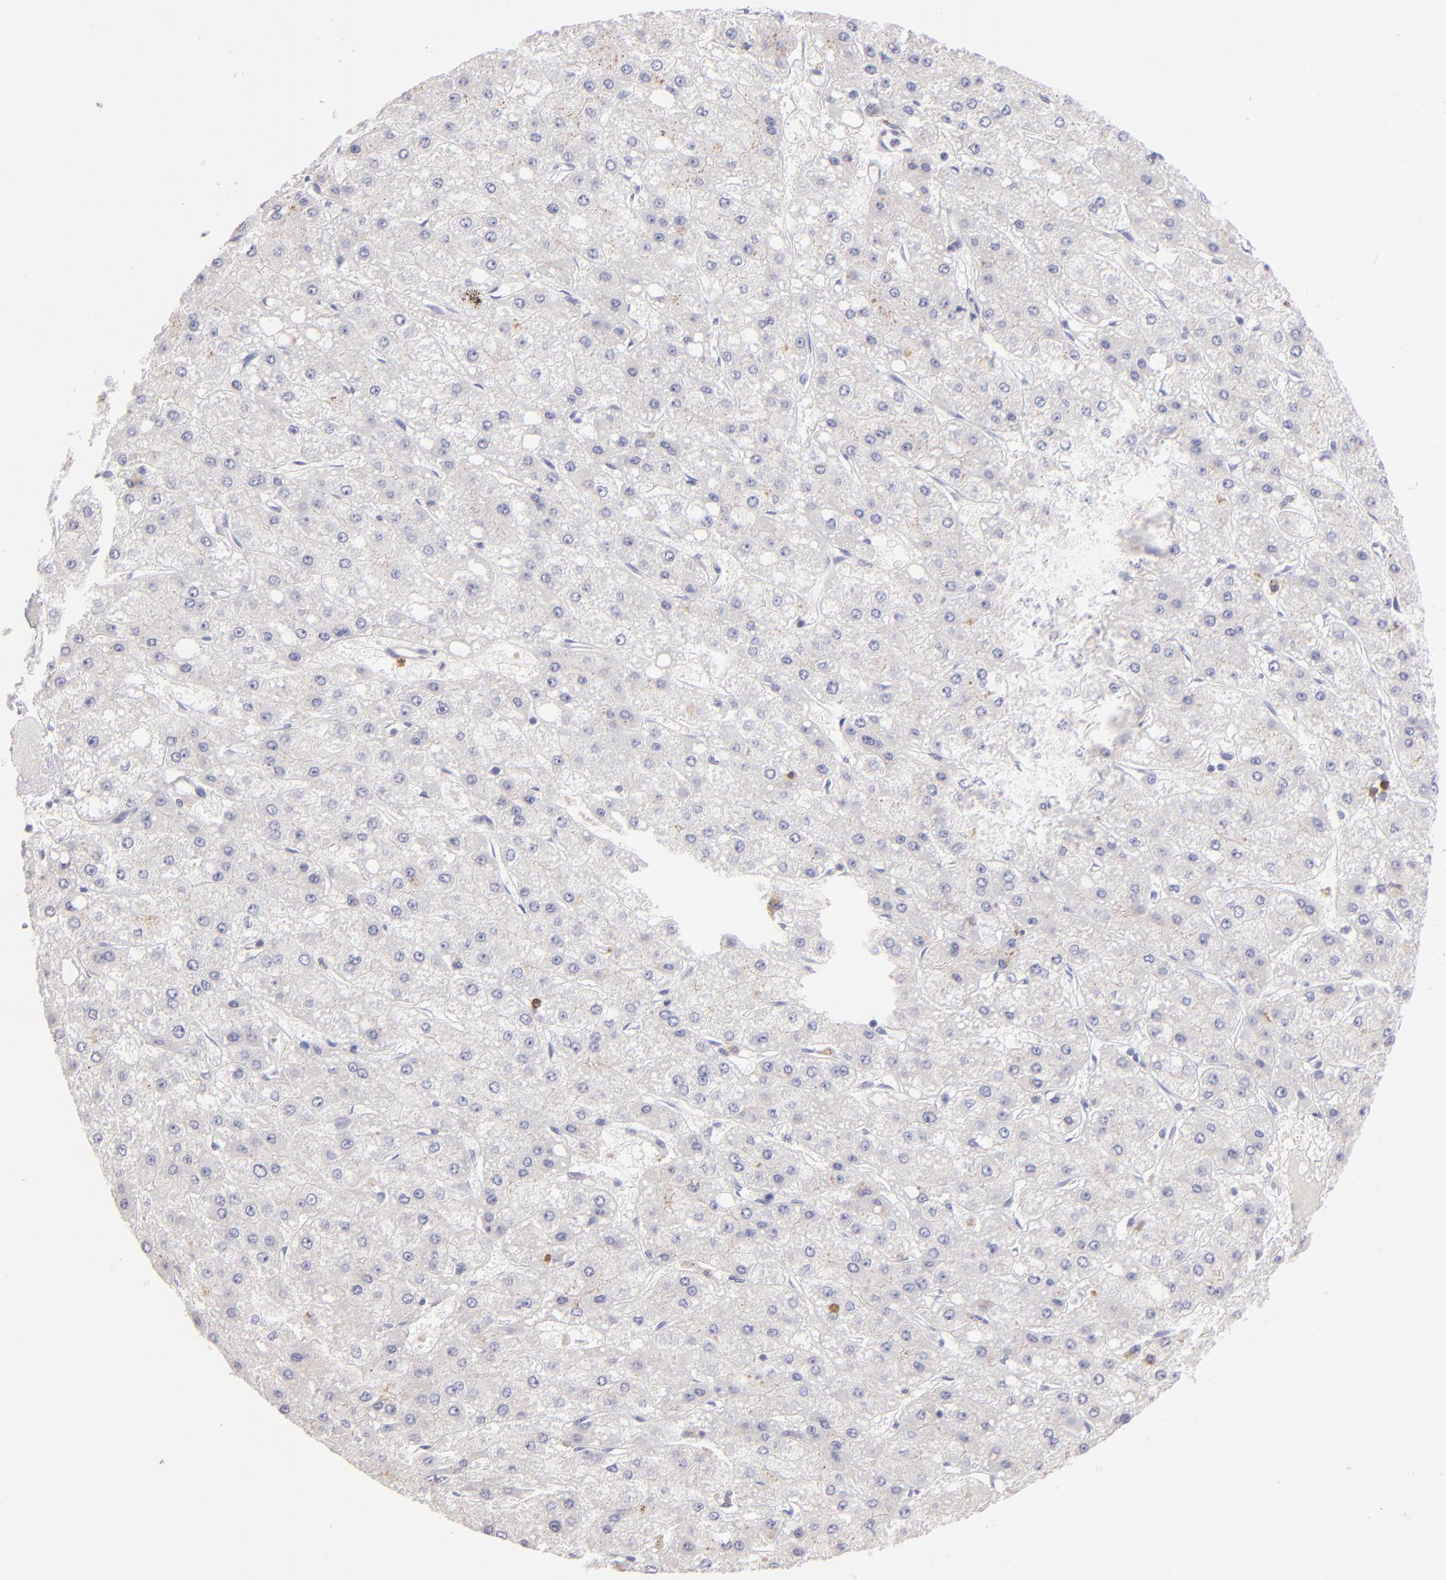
{"staining": {"intensity": "negative", "quantity": "none", "location": "none"}, "tissue": "liver cancer", "cell_type": "Tumor cells", "image_type": "cancer", "snomed": [{"axis": "morphology", "description": "Carcinoma, Hepatocellular, NOS"}, {"axis": "topography", "description": "Liver"}], "caption": "Liver cancer stained for a protein using immunohistochemistry displays no expression tumor cells.", "gene": "IL2RA", "patient": {"sex": "female", "age": 52}}